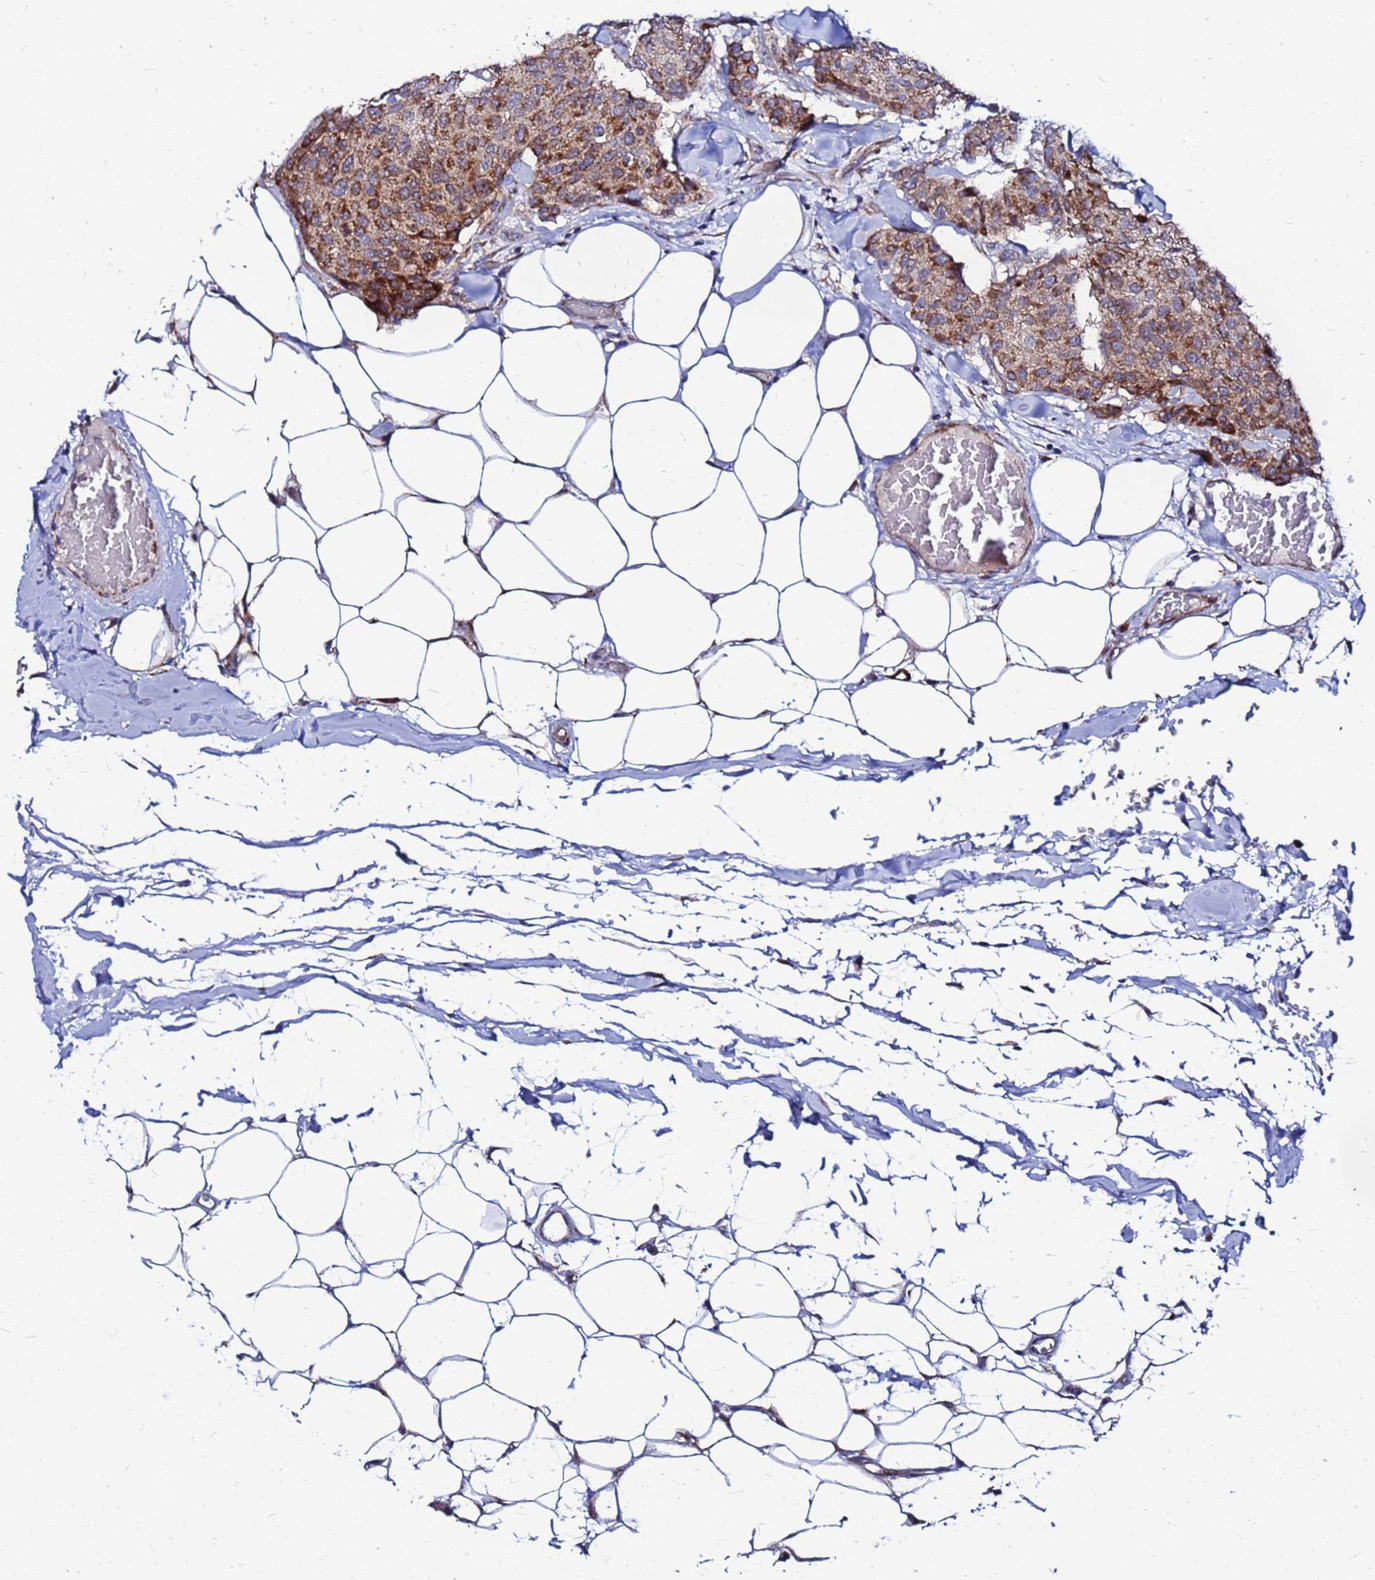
{"staining": {"intensity": "strong", "quantity": ">75%", "location": "cytoplasmic/membranous"}, "tissue": "breast cancer", "cell_type": "Tumor cells", "image_type": "cancer", "snomed": [{"axis": "morphology", "description": "Duct carcinoma"}, {"axis": "topography", "description": "Breast"}], "caption": "Immunohistochemical staining of human breast cancer (infiltrating ductal carcinoma) demonstrates strong cytoplasmic/membranous protein expression in approximately >75% of tumor cells.", "gene": "FAHD2A", "patient": {"sex": "female", "age": 75}}